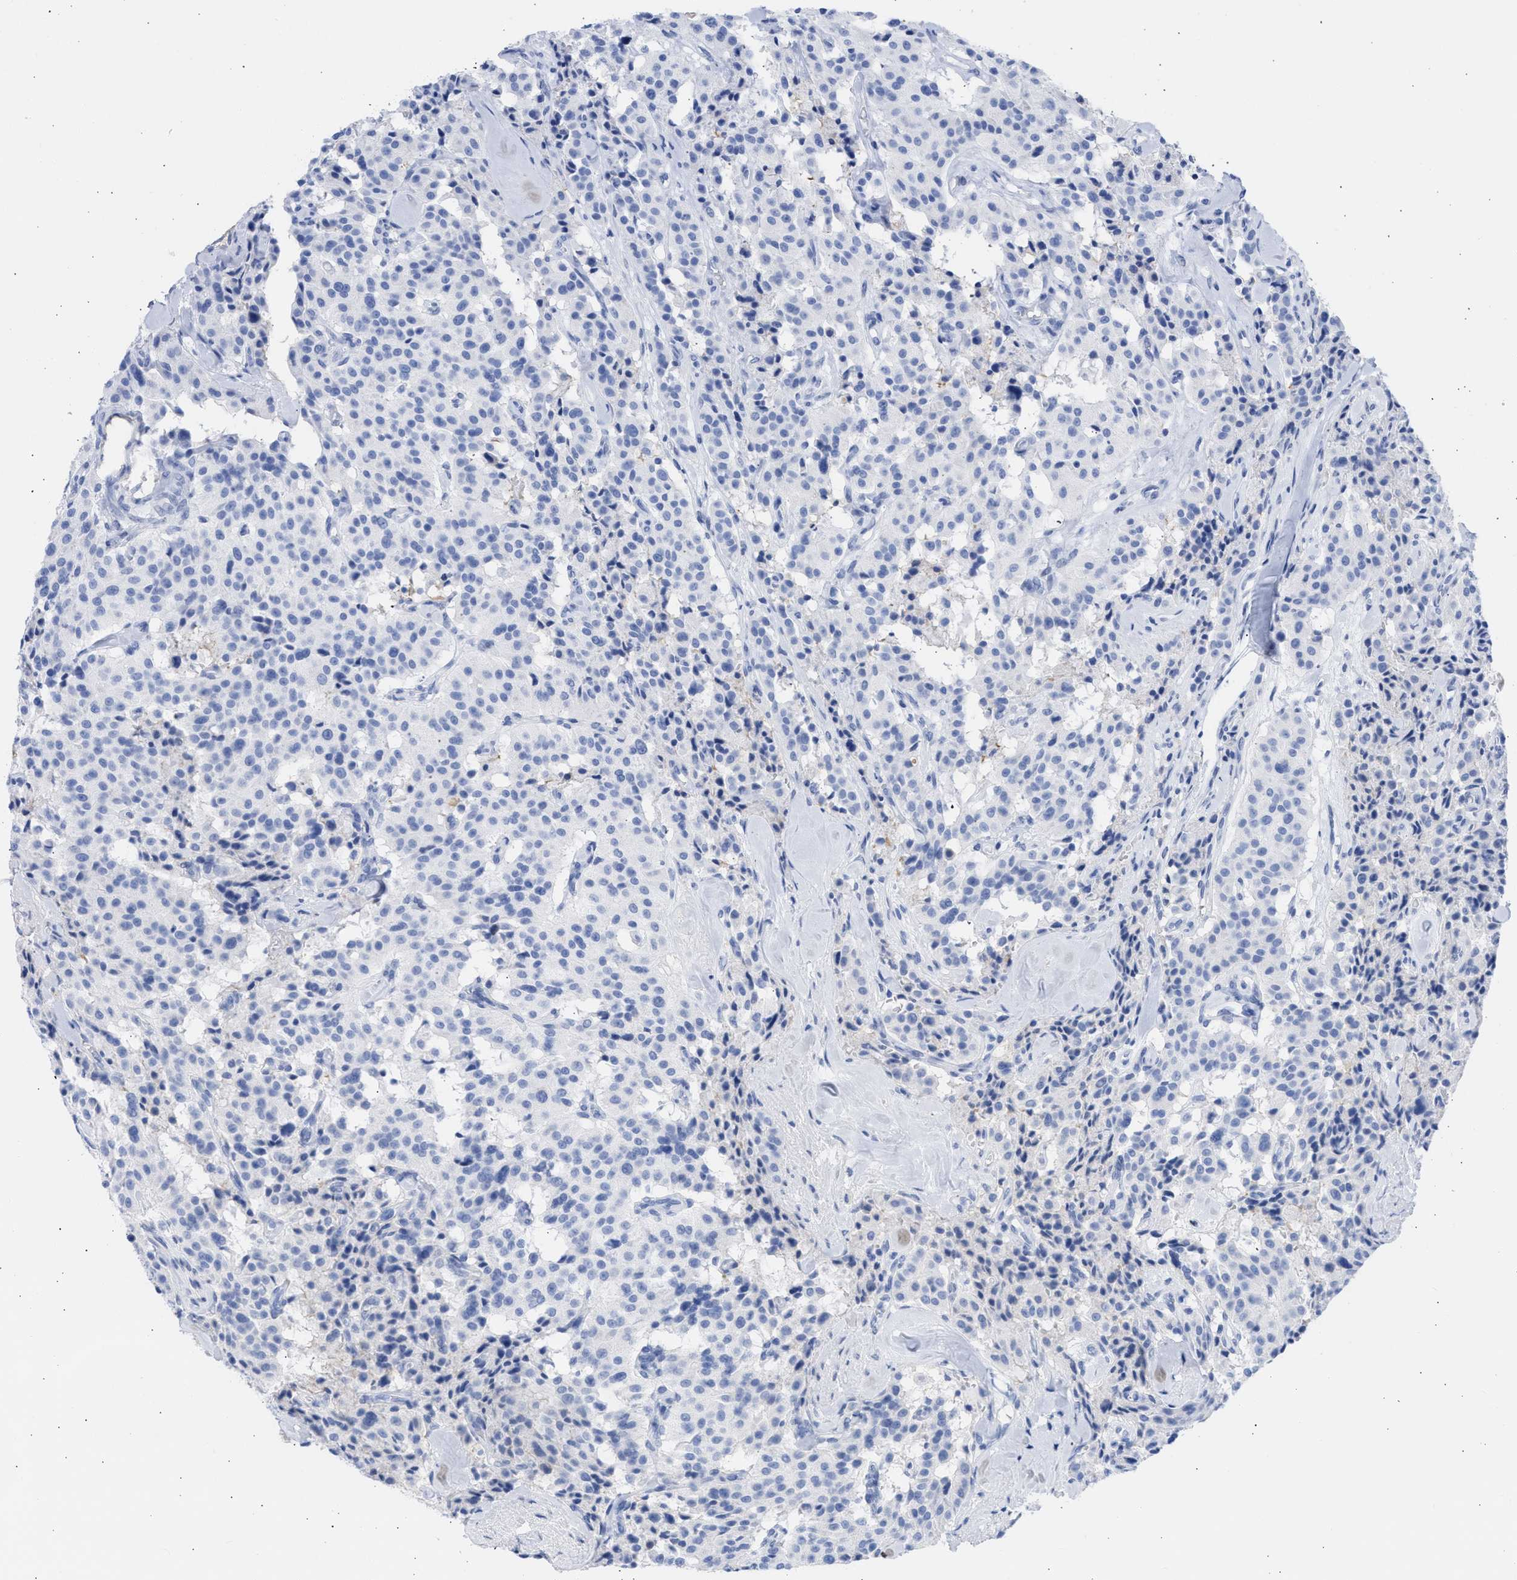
{"staining": {"intensity": "negative", "quantity": "none", "location": "none"}, "tissue": "carcinoid", "cell_type": "Tumor cells", "image_type": "cancer", "snomed": [{"axis": "morphology", "description": "Carcinoid, malignant, NOS"}, {"axis": "topography", "description": "Lung"}], "caption": "This is an immunohistochemistry (IHC) image of human carcinoid (malignant). There is no expression in tumor cells.", "gene": "RSPH1", "patient": {"sex": "male", "age": 30}}